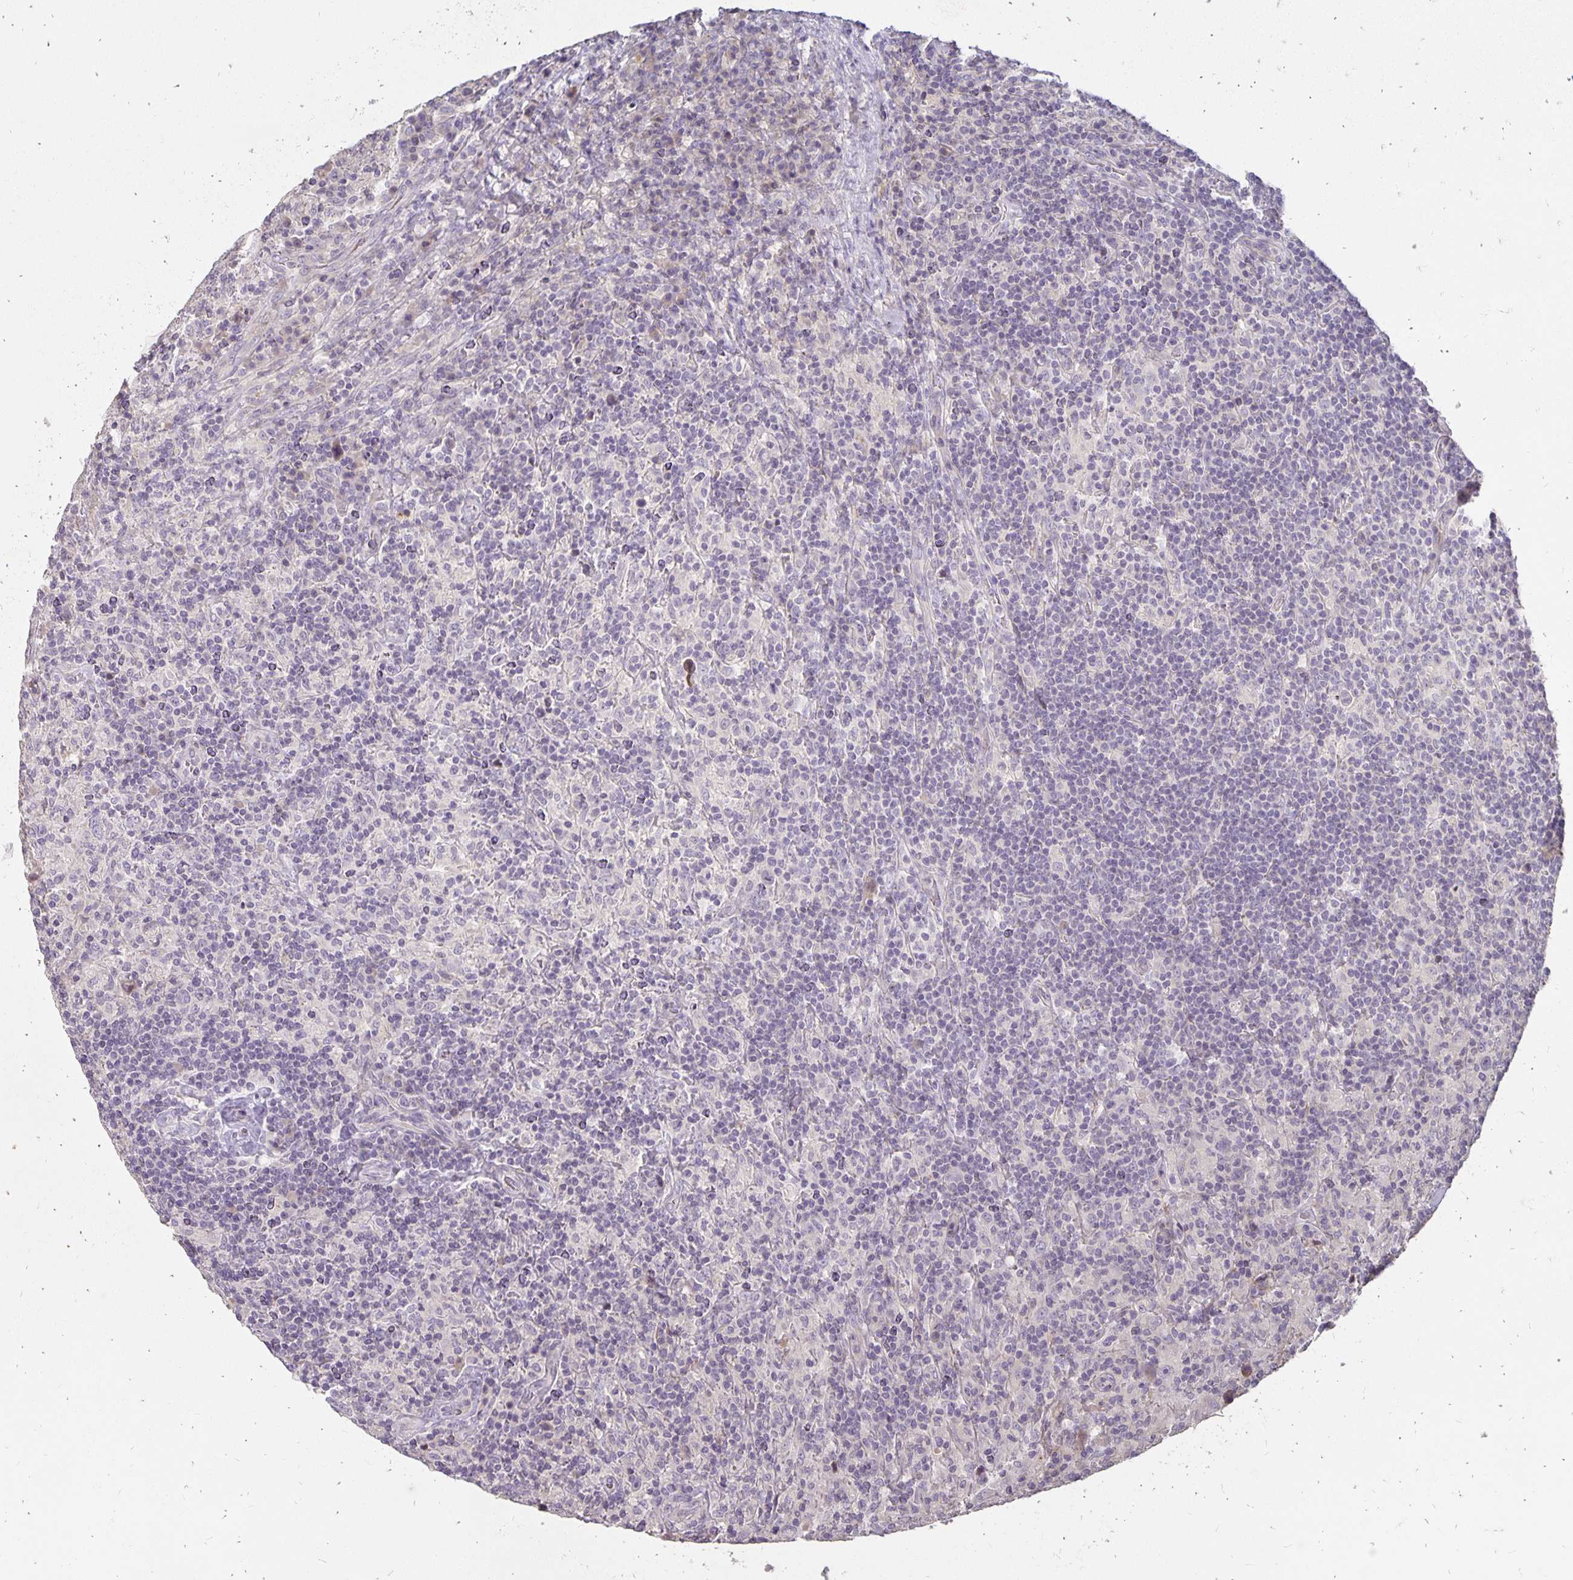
{"staining": {"intensity": "negative", "quantity": "none", "location": "none"}, "tissue": "lymphoma", "cell_type": "Tumor cells", "image_type": "cancer", "snomed": [{"axis": "morphology", "description": "Hodgkin's disease, NOS"}, {"axis": "topography", "description": "Lymph node"}], "caption": "DAB immunohistochemical staining of human lymphoma reveals no significant positivity in tumor cells.", "gene": "CST6", "patient": {"sex": "male", "age": 70}}